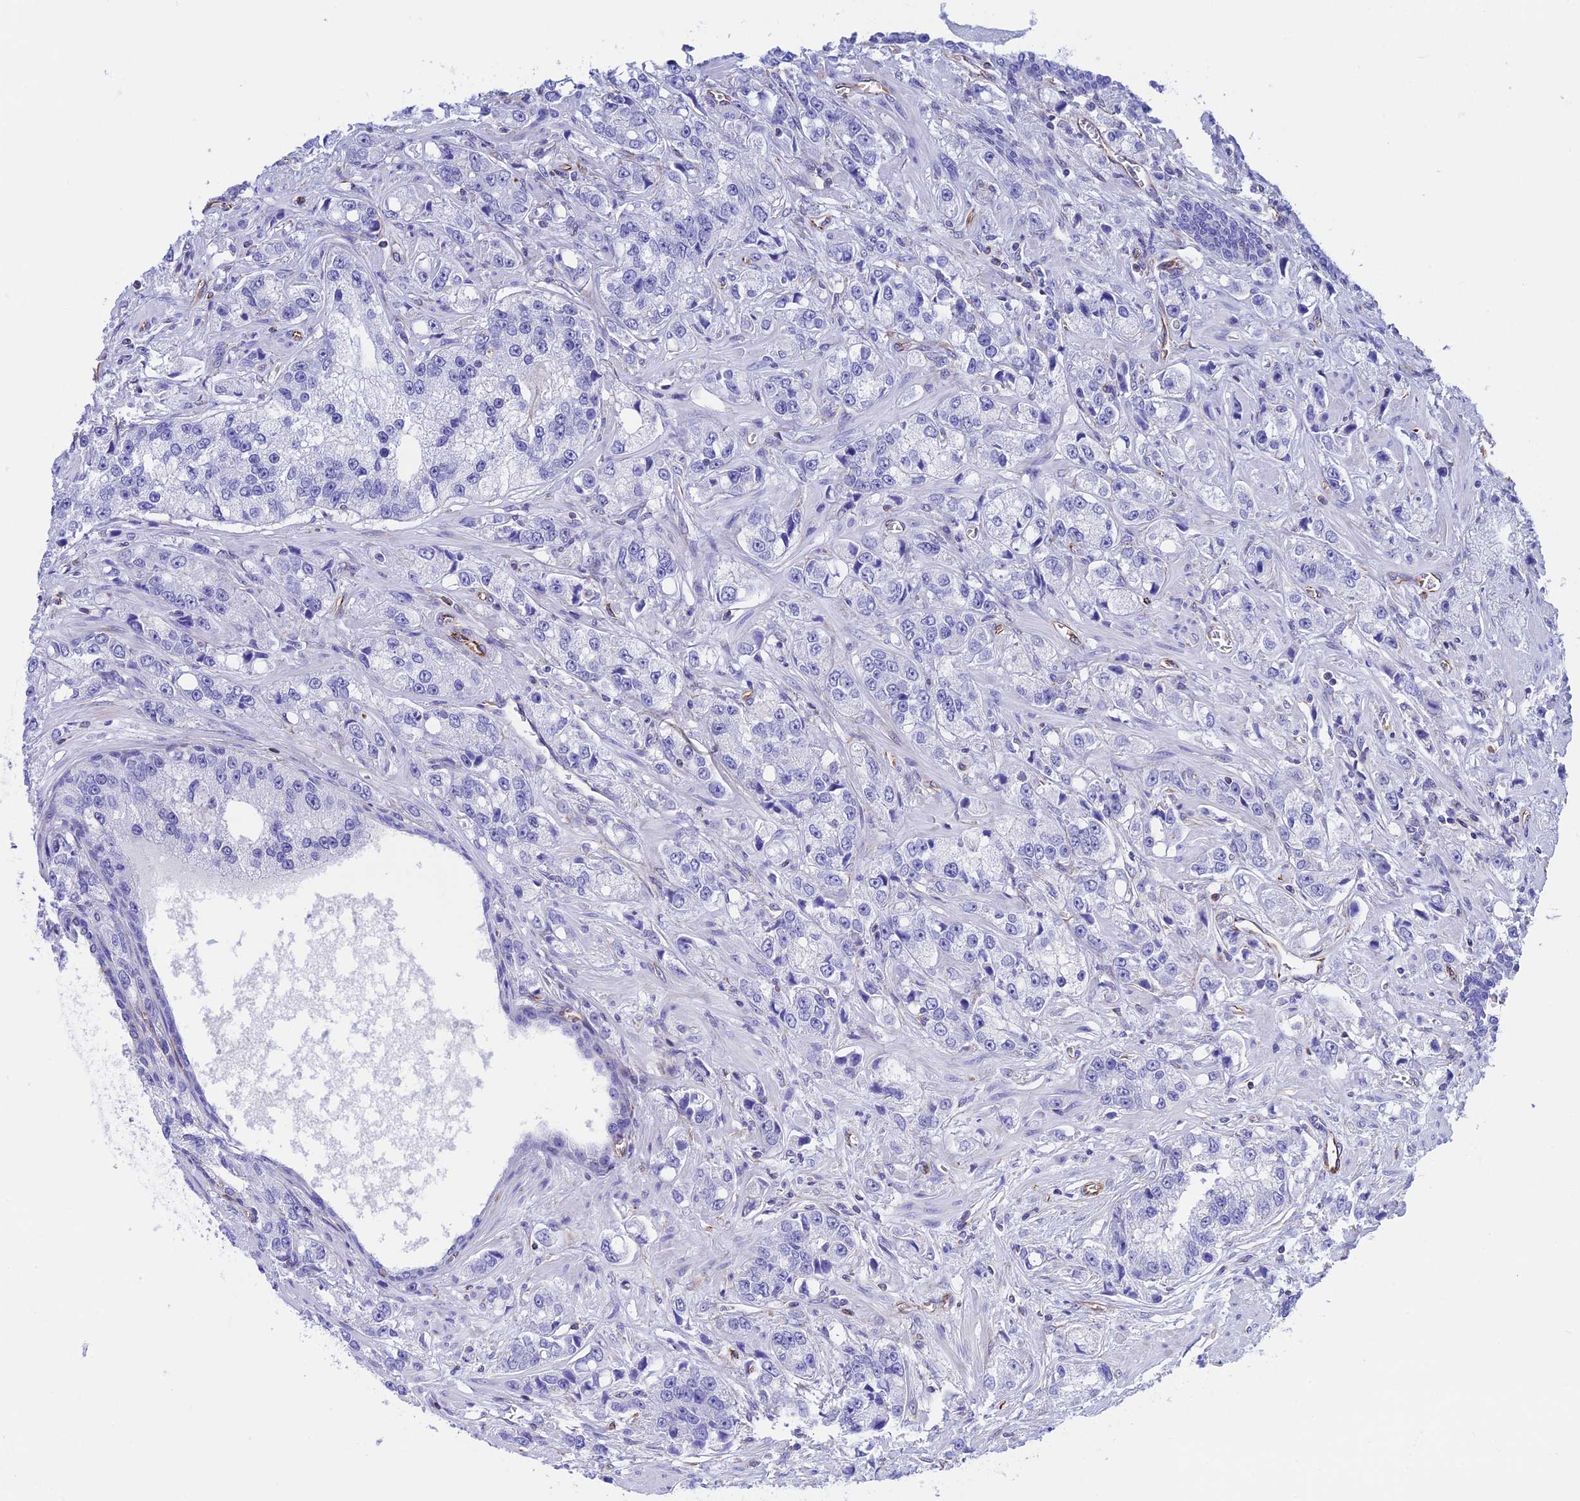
{"staining": {"intensity": "negative", "quantity": "none", "location": "none"}, "tissue": "prostate cancer", "cell_type": "Tumor cells", "image_type": "cancer", "snomed": [{"axis": "morphology", "description": "Adenocarcinoma, High grade"}, {"axis": "topography", "description": "Prostate"}], "caption": "There is no significant expression in tumor cells of prostate adenocarcinoma (high-grade).", "gene": "ZNF652", "patient": {"sex": "male", "age": 74}}